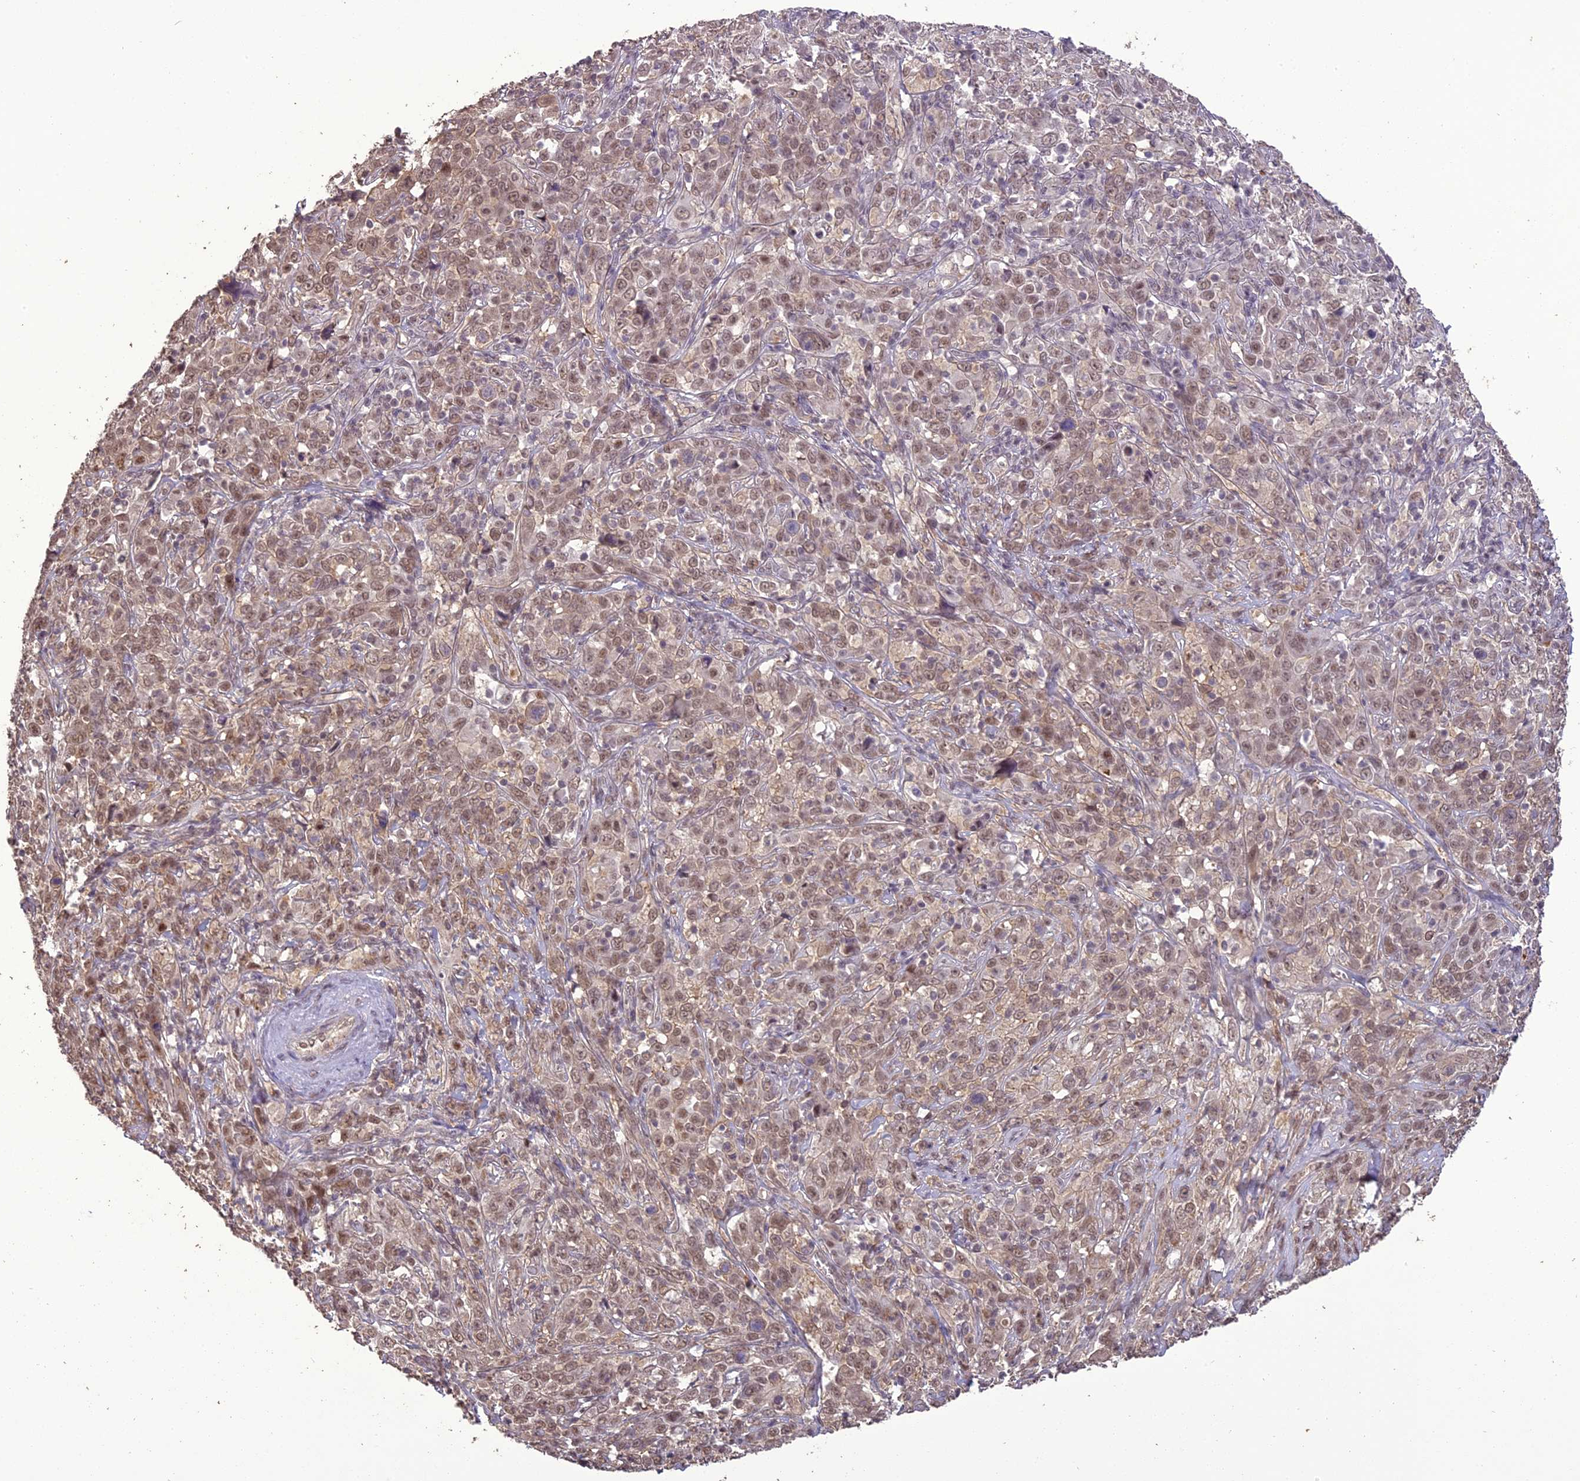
{"staining": {"intensity": "moderate", "quantity": ">75%", "location": "nuclear"}, "tissue": "cervical cancer", "cell_type": "Tumor cells", "image_type": "cancer", "snomed": [{"axis": "morphology", "description": "Squamous cell carcinoma, NOS"}, {"axis": "topography", "description": "Cervix"}], "caption": "Immunohistochemistry (IHC) image of neoplastic tissue: human cervical cancer stained using immunohistochemistry (IHC) reveals medium levels of moderate protein expression localized specifically in the nuclear of tumor cells, appearing as a nuclear brown color.", "gene": "TIGD7", "patient": {"sex": "female", "age": 46}}